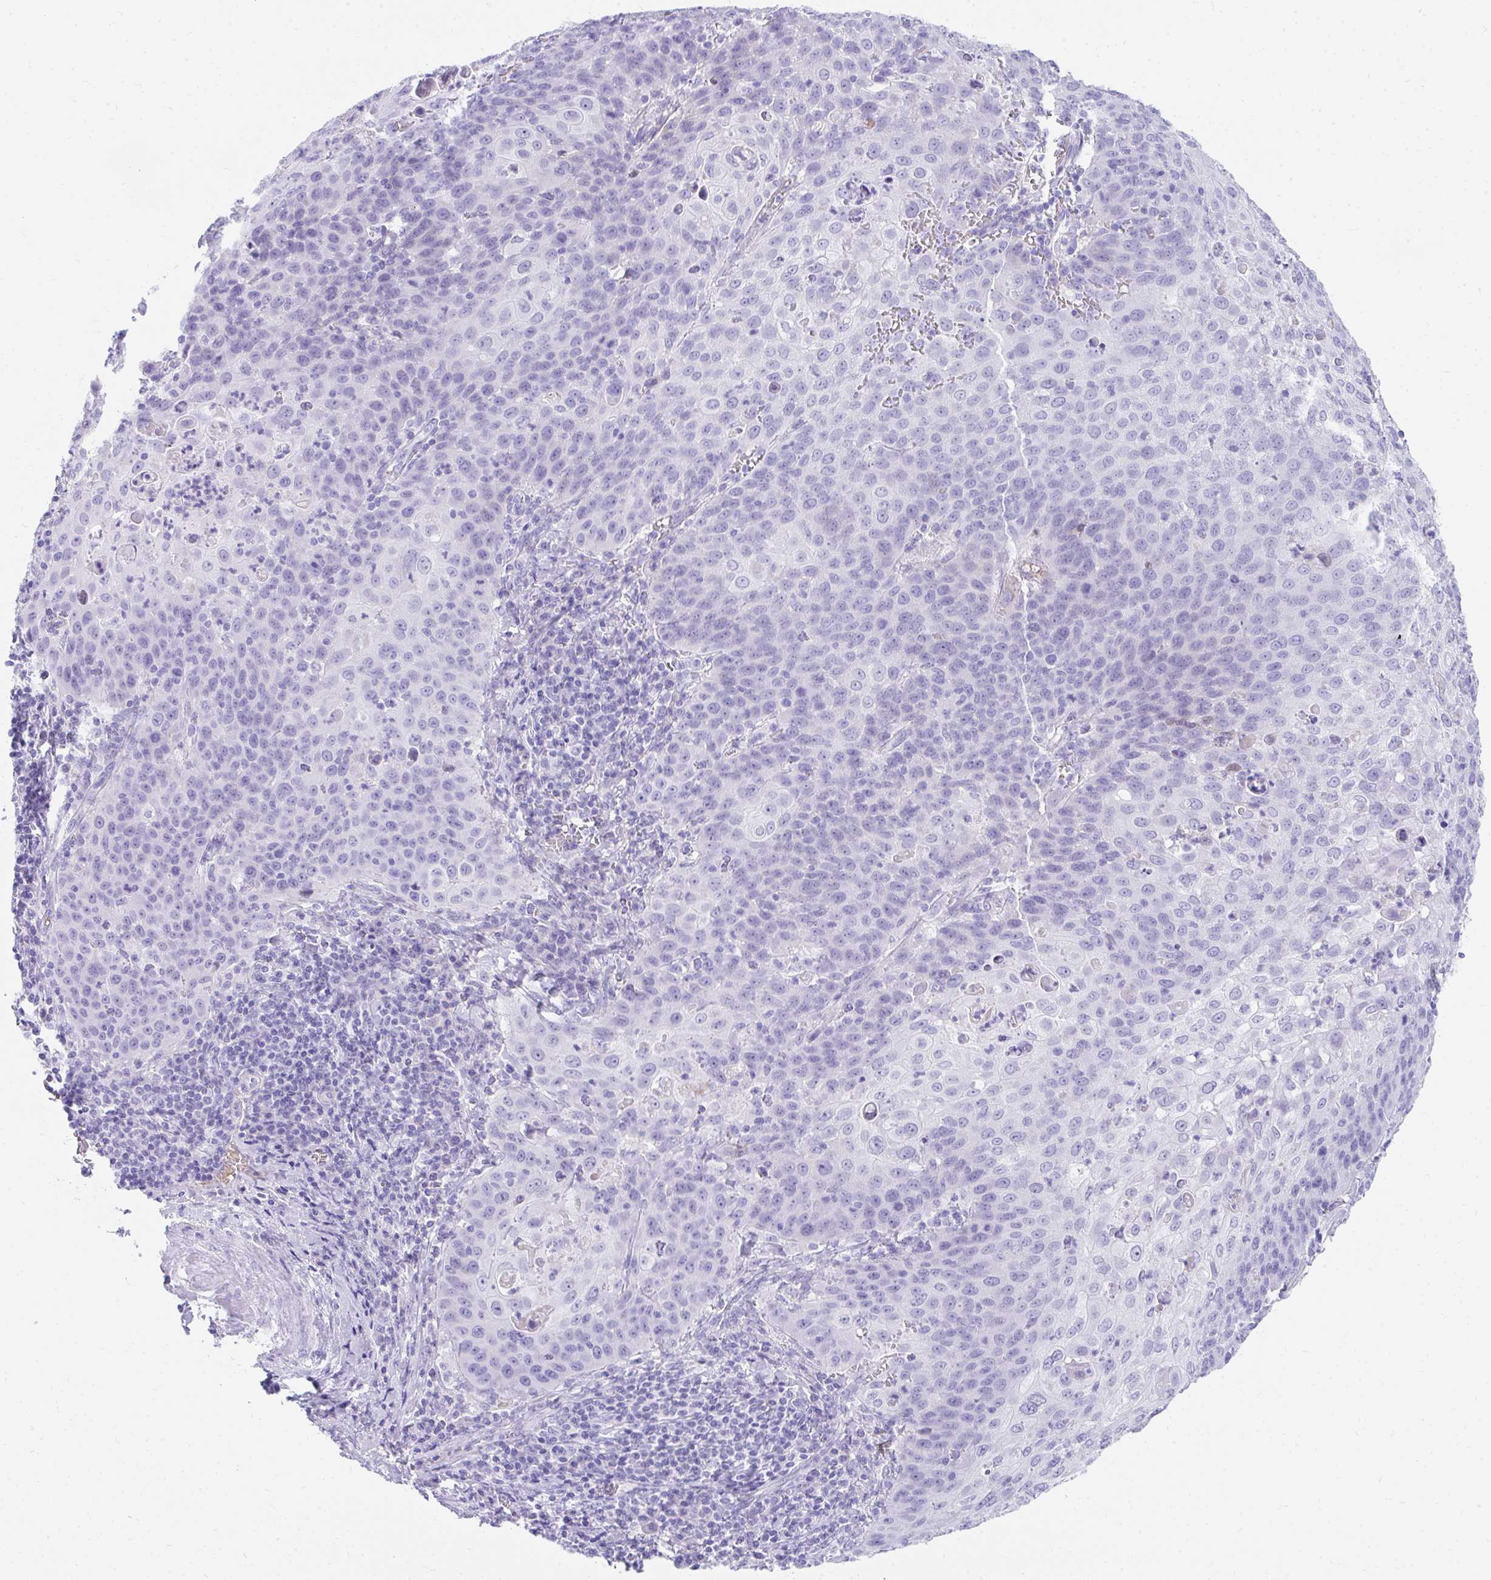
{"staining": {"intensity": "negative", "quantity": "none", "location": "none"}, "tissue": "cervical cancer", "cell_type": "Tumor cells", "image_type": "cancer", "snomed": [{"axis": "morphology", "description": "Squamous cell carcinoma, NOS"}, {"axis": "topography", "description": "Cervix"}], "caption": "Squamous cell carcinoma (cervical) was stained to show a protein in brown. There is no significant positivity in tumor cells.", "gene": "TNNT1", "patient": {"sex": "female", "age": 65}}